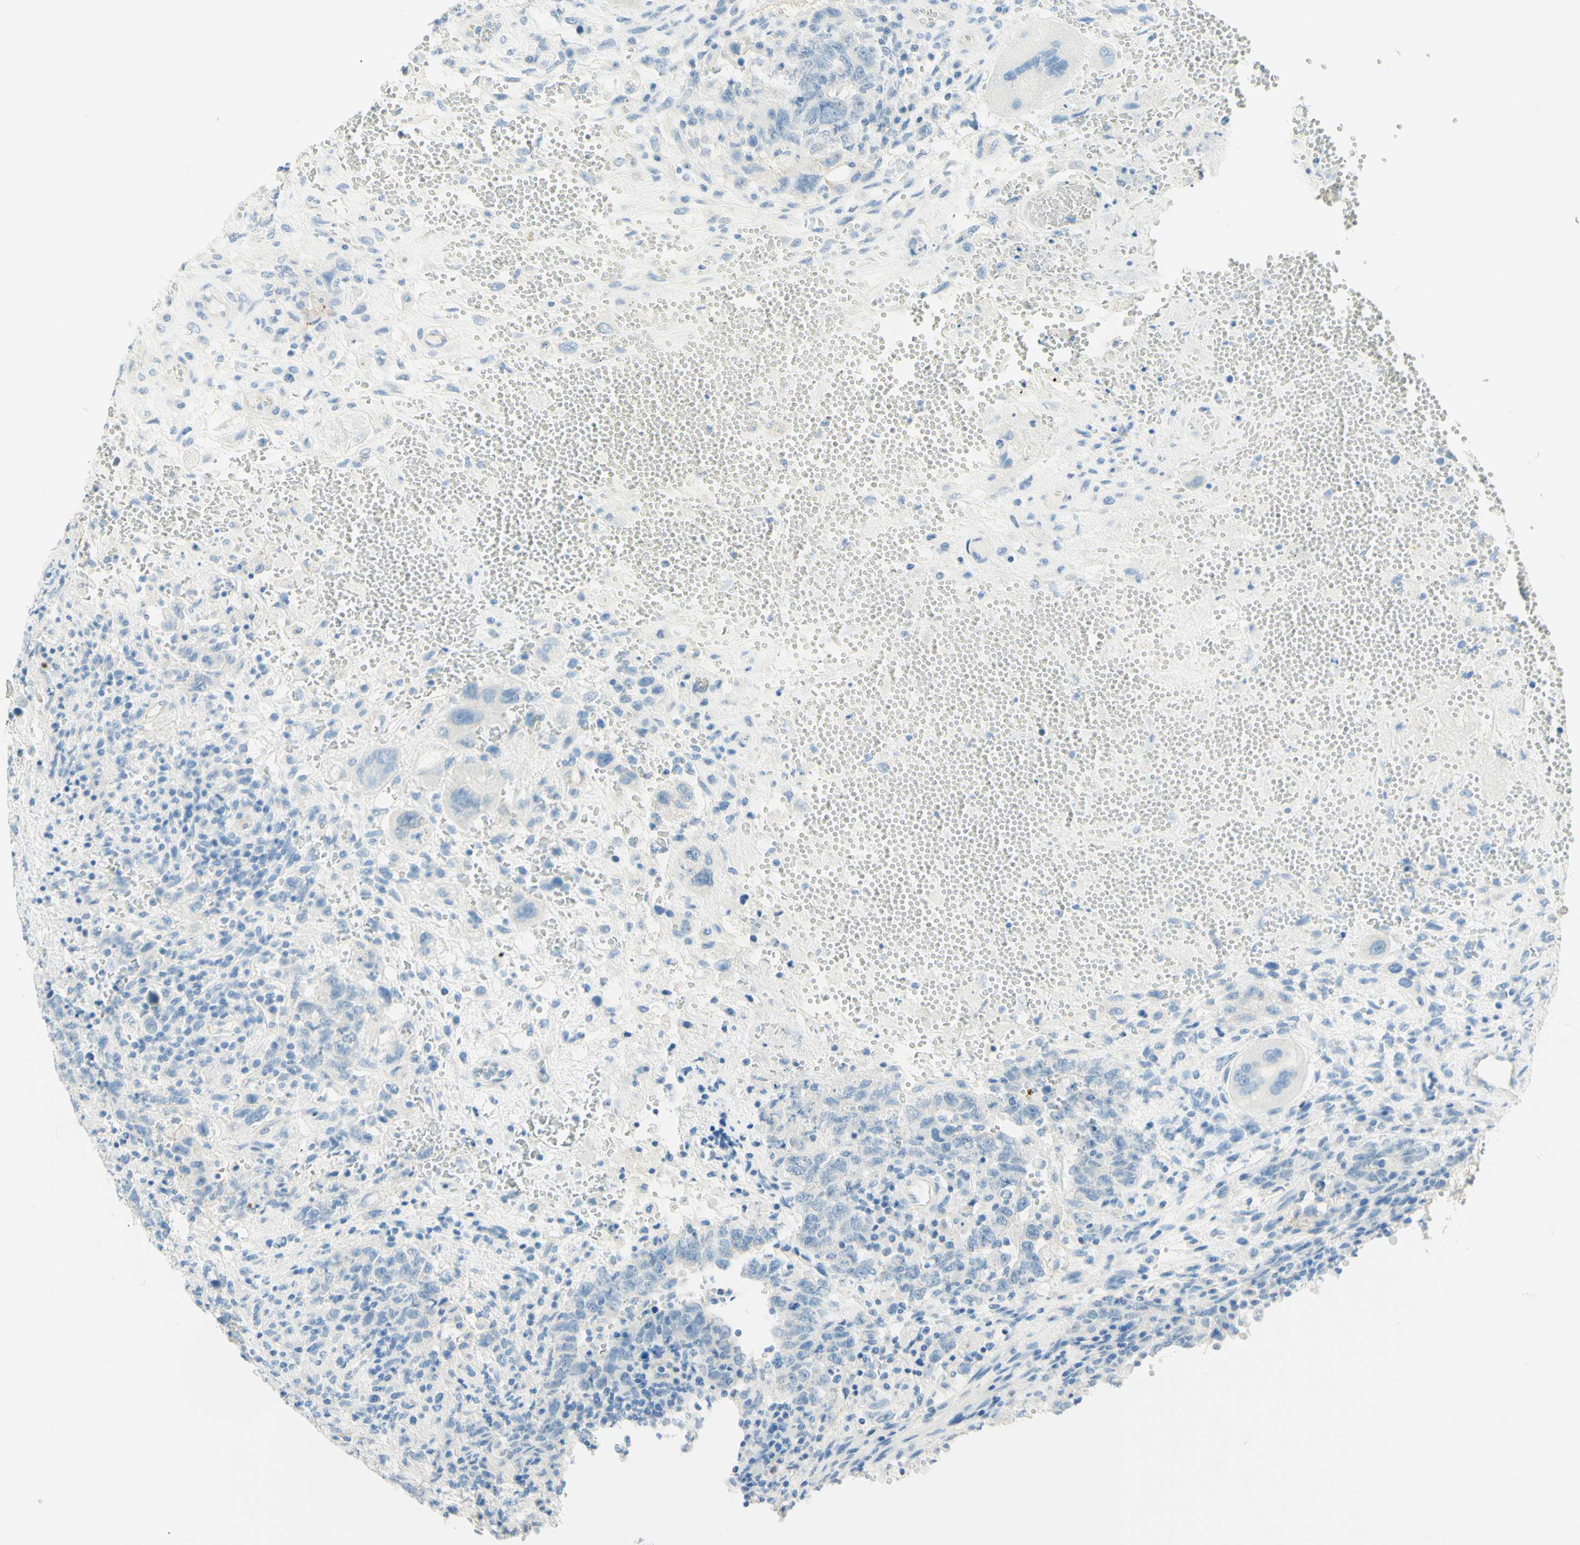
{"staining": {"intensity": "negative", "quantity": "none", "location": "none"}, "tissue": "testis cancer", "cell_type": "Tumor cells", "image_type": "cancer", "snomed": [{"axis": "morphology", "description": "Carcinoma, Embryonal, NOS"}, {"axis": "topography", "description": "Testis"}], "caption": "IHC image of embryonal carcinoma (testis) stained for a protein (brown), which displays no expression in tumor cells.", "gene": "TMEM132D", "patient": {"sex": "male", "age": 26}}